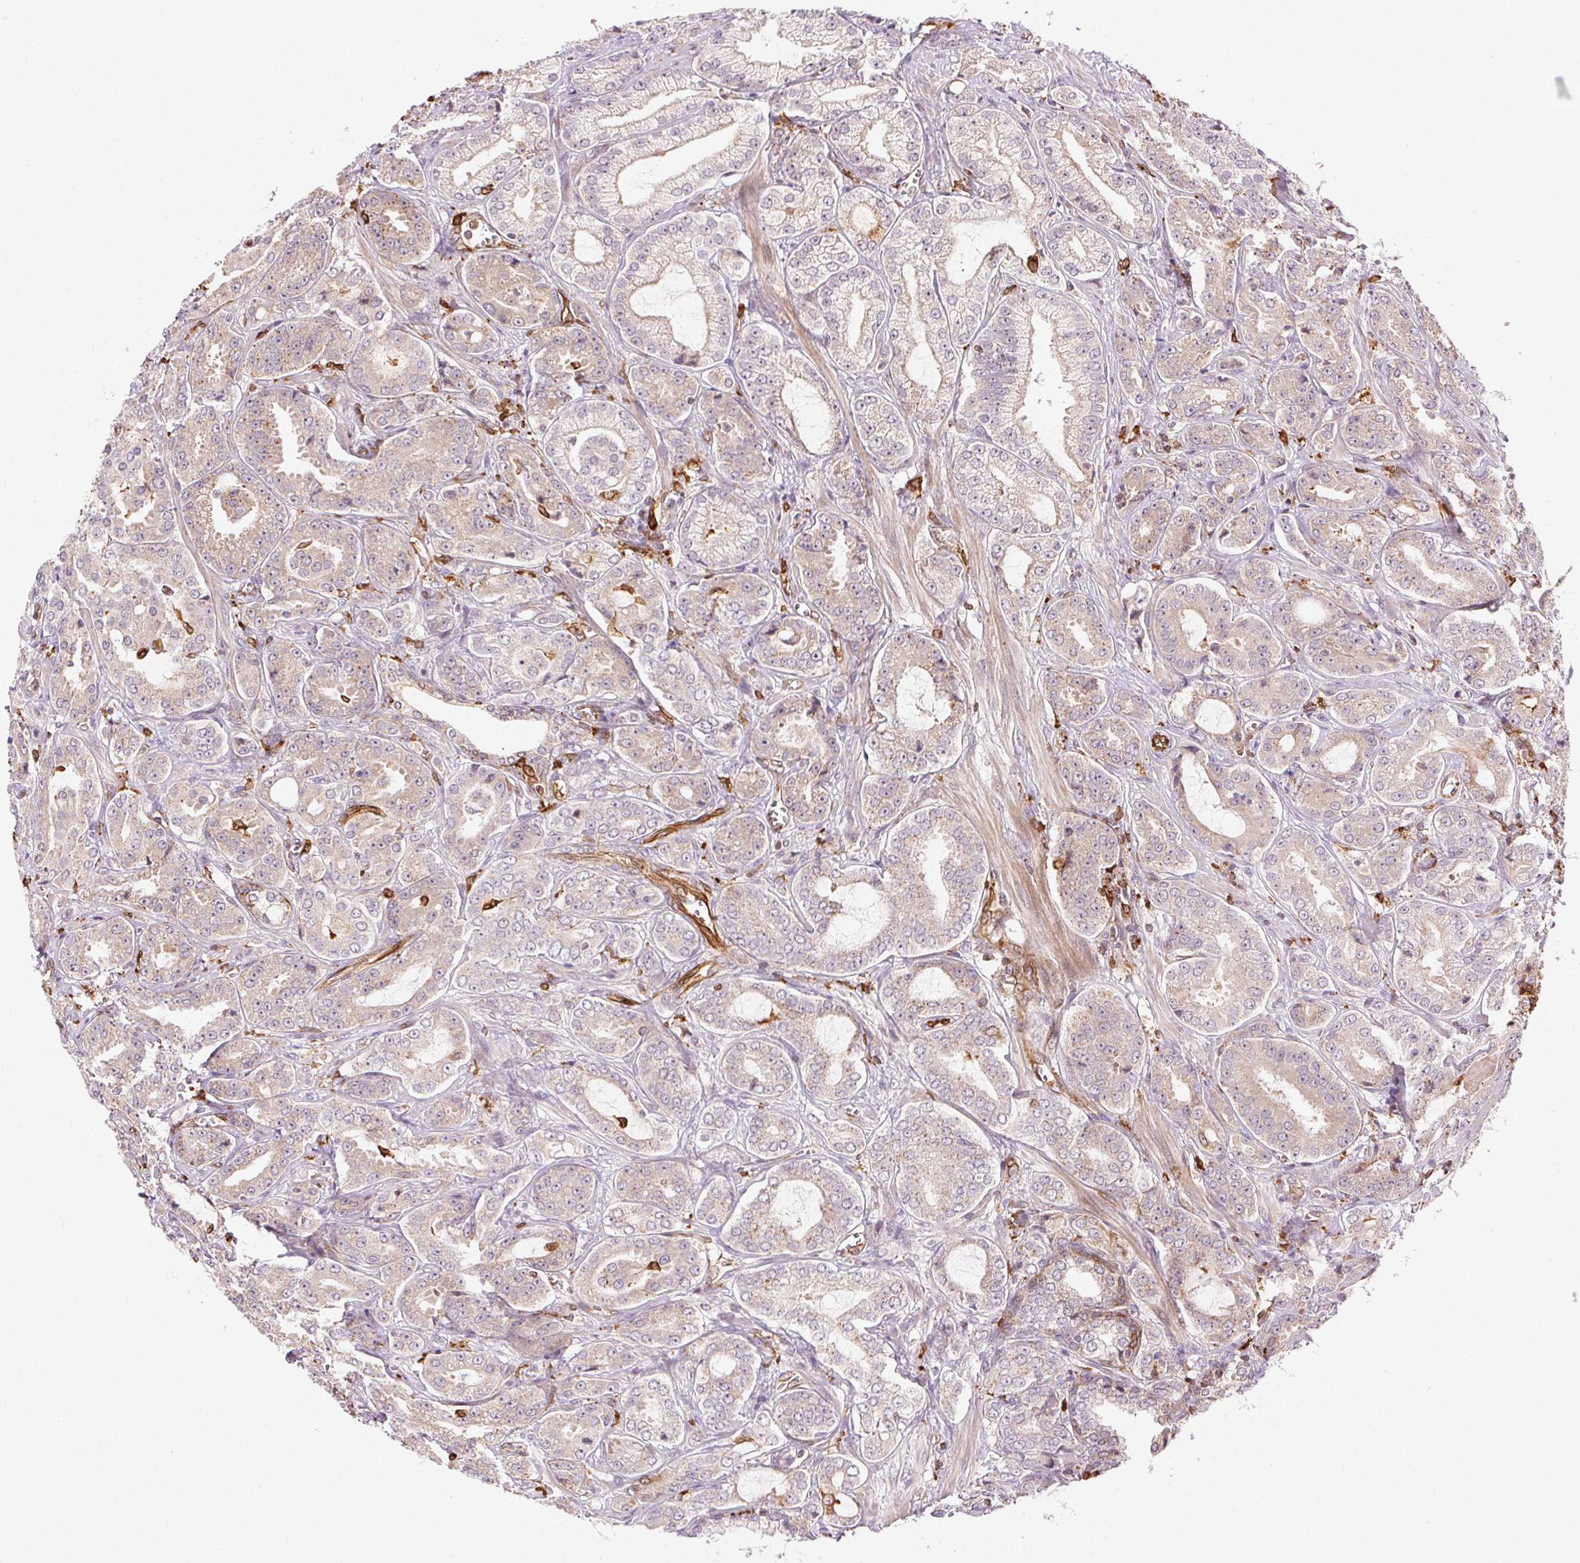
{"staining": {"intensity": "weak", "quantity": "25%-75%", "location": "cytoplasmic/membranous"}, "tissue": "prostate cancer", "cell_type": "Tumor cells", "image_type": "cancer", "snomed": [{"axis": "morphology", "description": "Adenocarcinoma, High grade"}, {"axis": "topography", "description": "Prostate"}], "caption": "Protein positivity by immunohistochemistry shows weak cytoplasmic/membranous expression in approximately 25%-75% of tumor cells in prostate high-grade adenocarcinoma. The staining was performed using DAB, with brown indicating positive protein expression. Nuclei are stained blue with hematoxylin.", "gene": "RNASET2", "patient": {"sex": "male", "age": 64}}